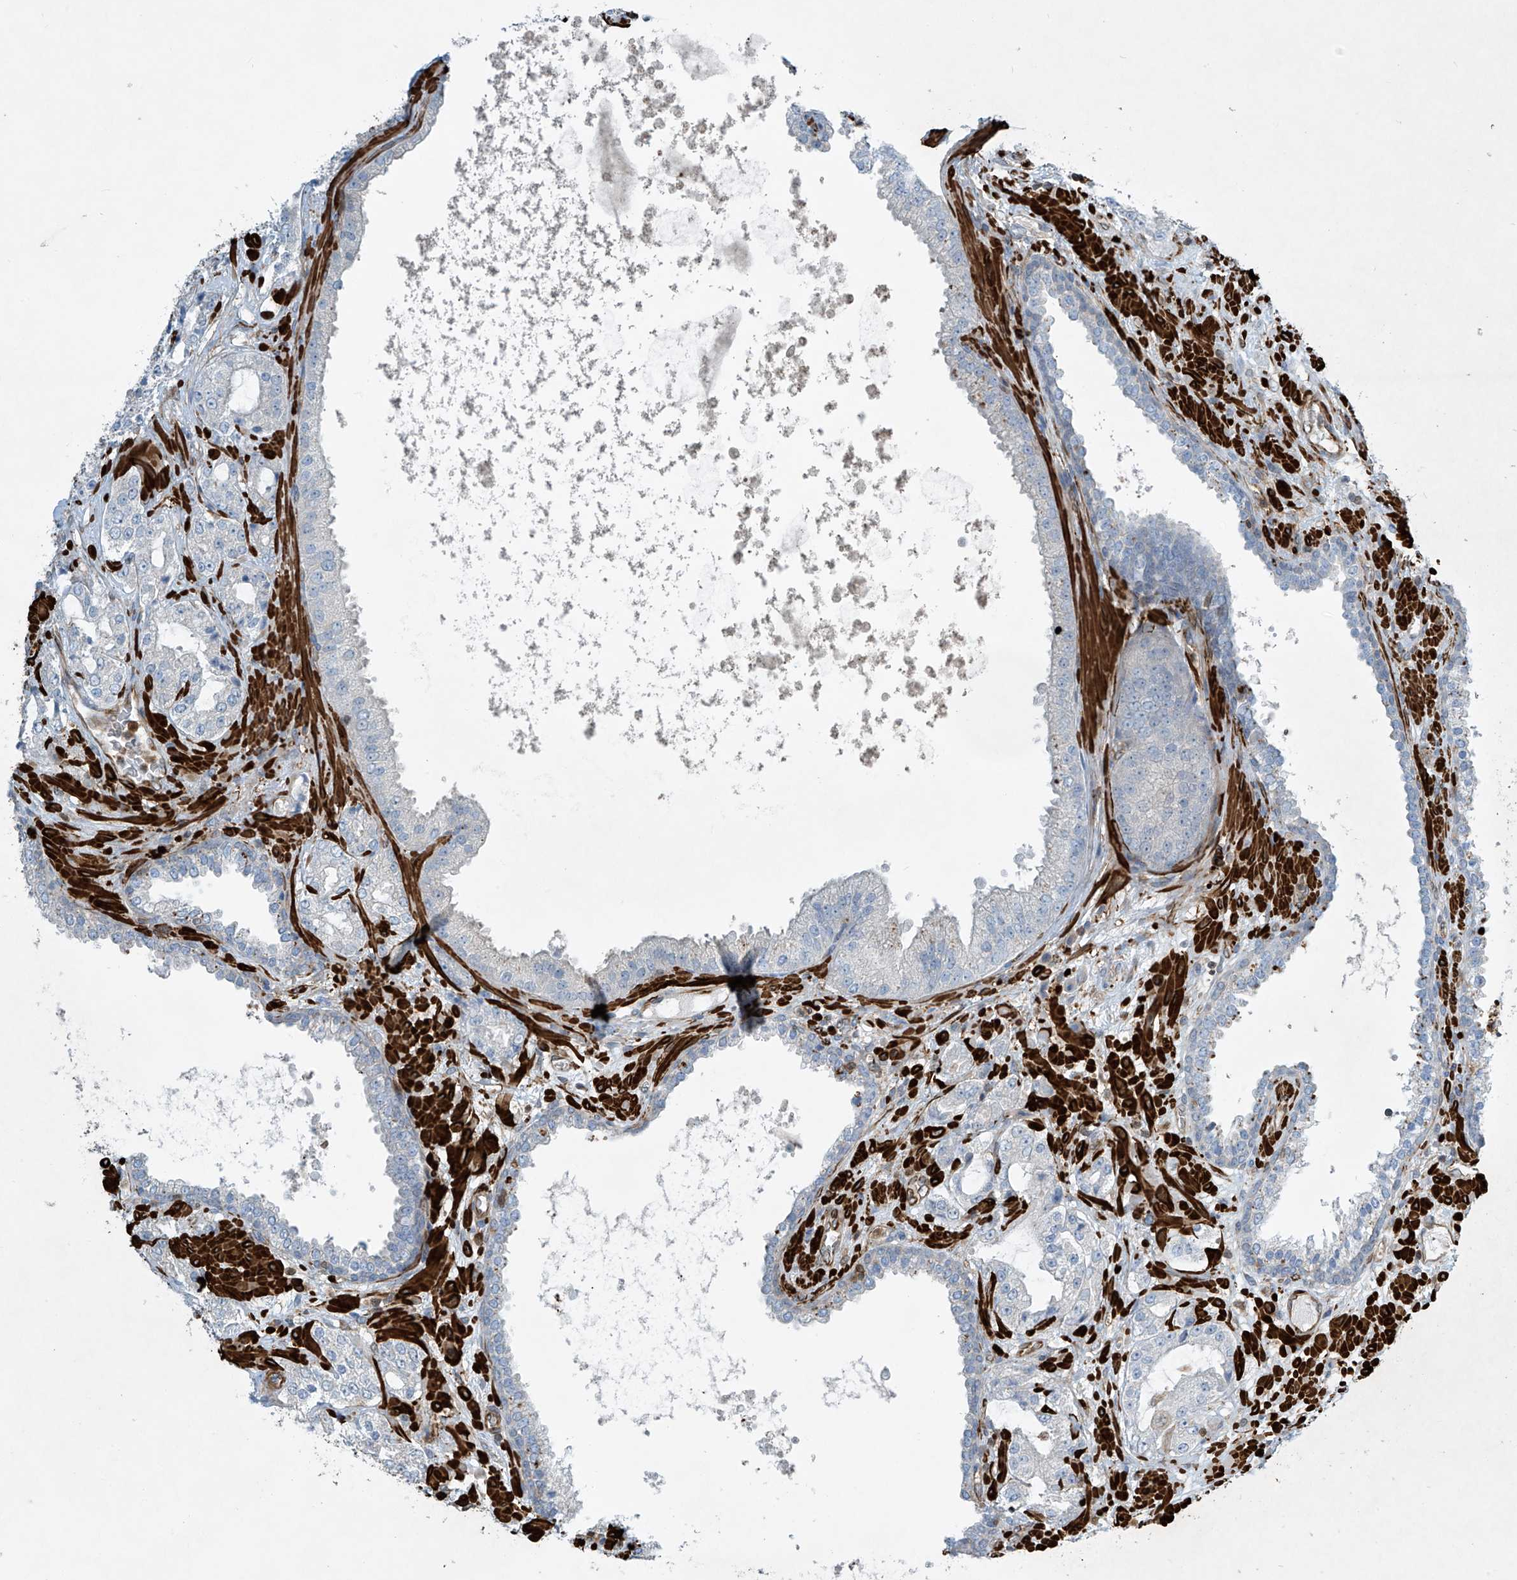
{"staining": {"intensity": "negative", "quantity": "none", "location": "none"}, "tissue": "prostate cancer", "cell_type": "Tumor cells", "image_type": "cancer", "snomed": [{"axis": "morphology", "description": "Adenocarcinoma, High grade"}, {"axis": "topography", "description": "Prostate"}], "caption": "DAB (3,3'-diaminobenzidine) immunohistochemical staining of adenocarcinoma (high-grade) (prostate) shows no significant staining in tumor cells. (IHC, brightfield microscopy, high magnification).", "gene": "SH3BGRL3", "patient": {"sex": "male", "age": 64}}